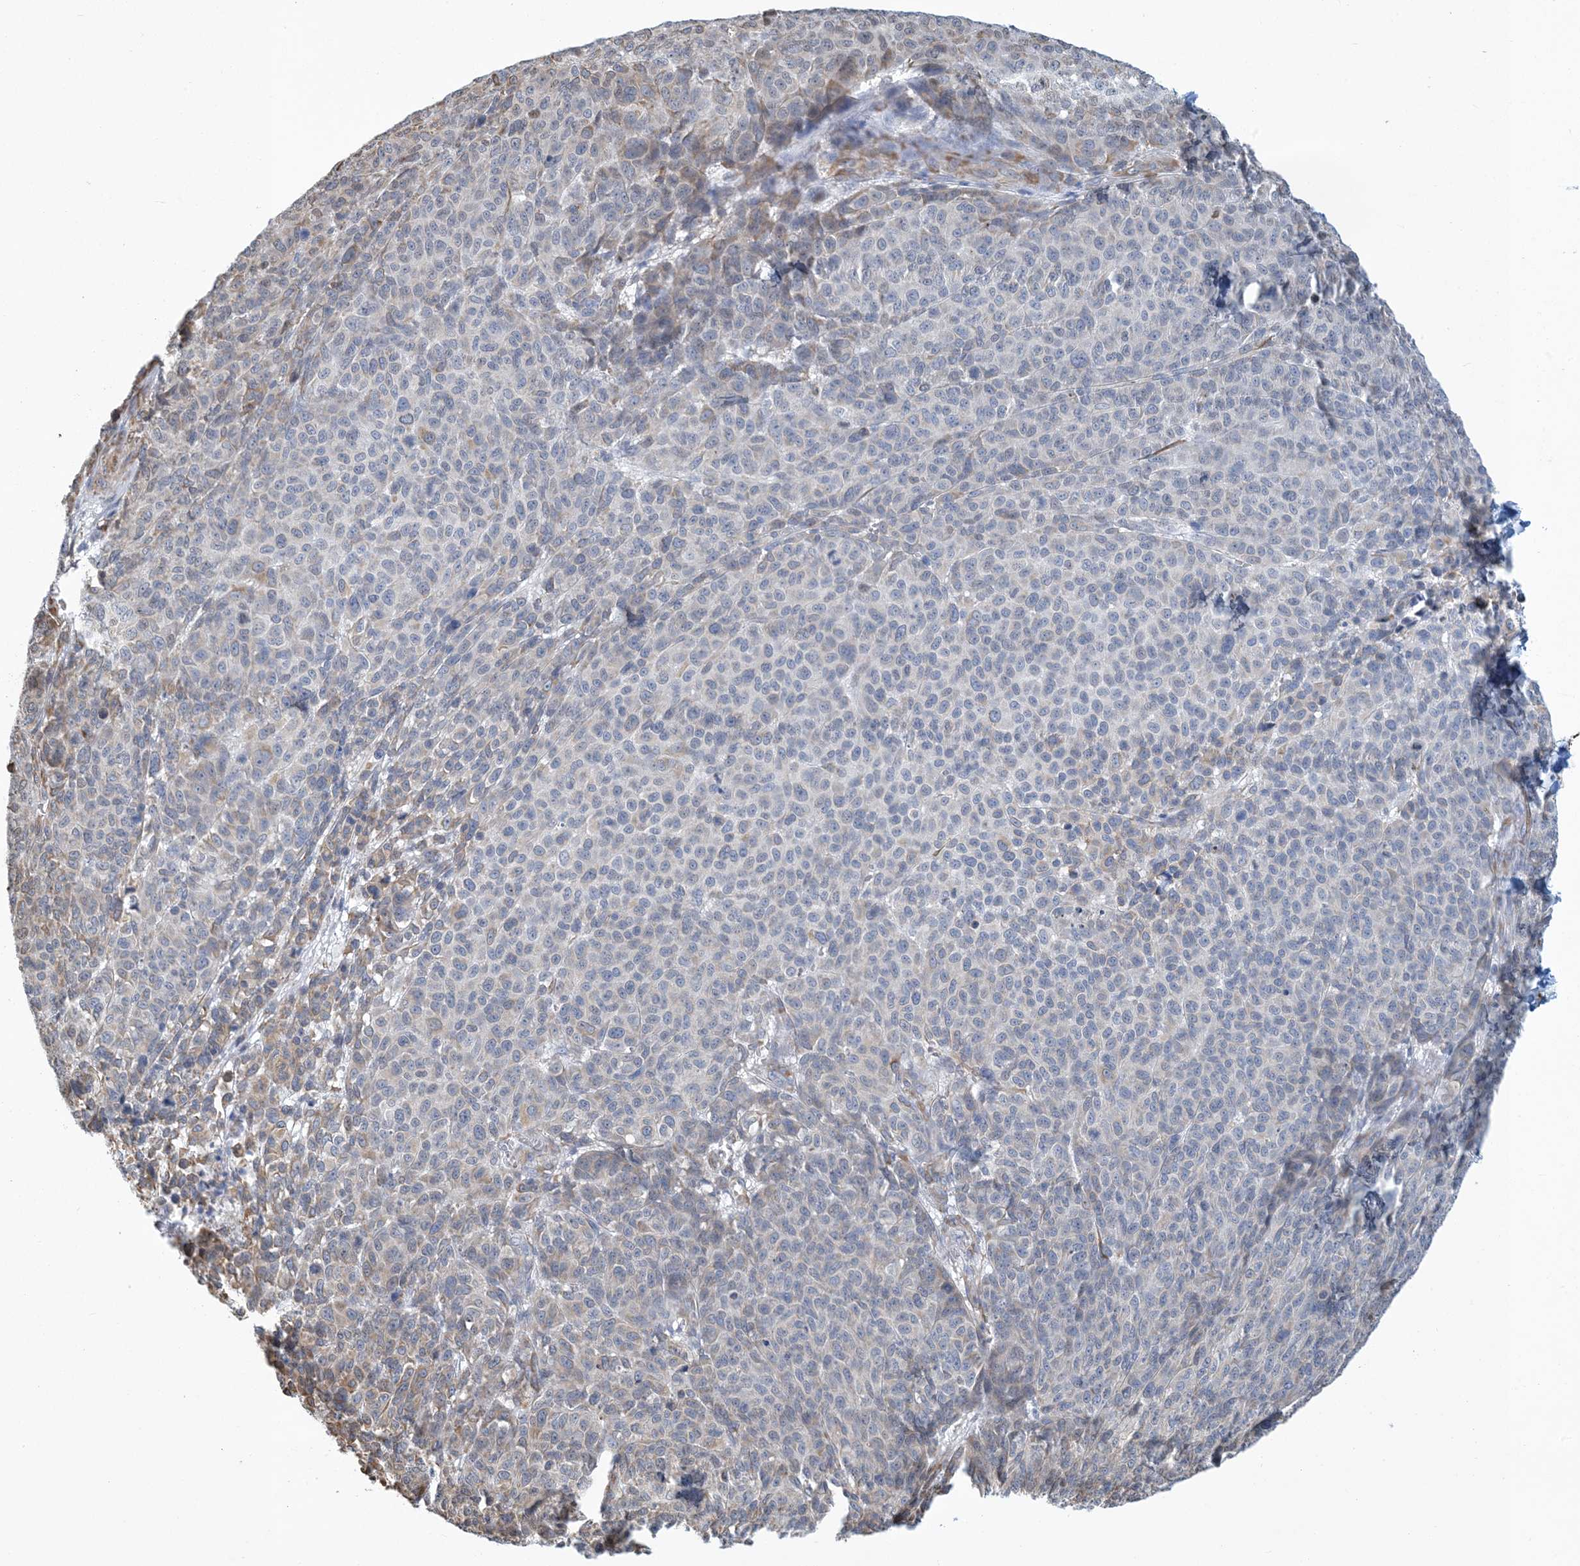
{"staining": {"intensity": "weak", "quantity": "<25%", "location": "cytoplasmic/membranous"}, "tissue": "melanoma", "cell_type": "Tumor cells", "image_type": "cancer", "snomed": [{"axis": "morphology", "description": "Malignant melanoma, NOS"}, {"axis": "topography", "description": "Skin"}], "caption": "A micrograph of human malignant melanoma is negative for staining in tumor cells. (DAB (3,3'-diaminobenzidine) IHC, high magnification).", "gene": "CCDC14", "patient": {"sex": "male", "age": 49}}